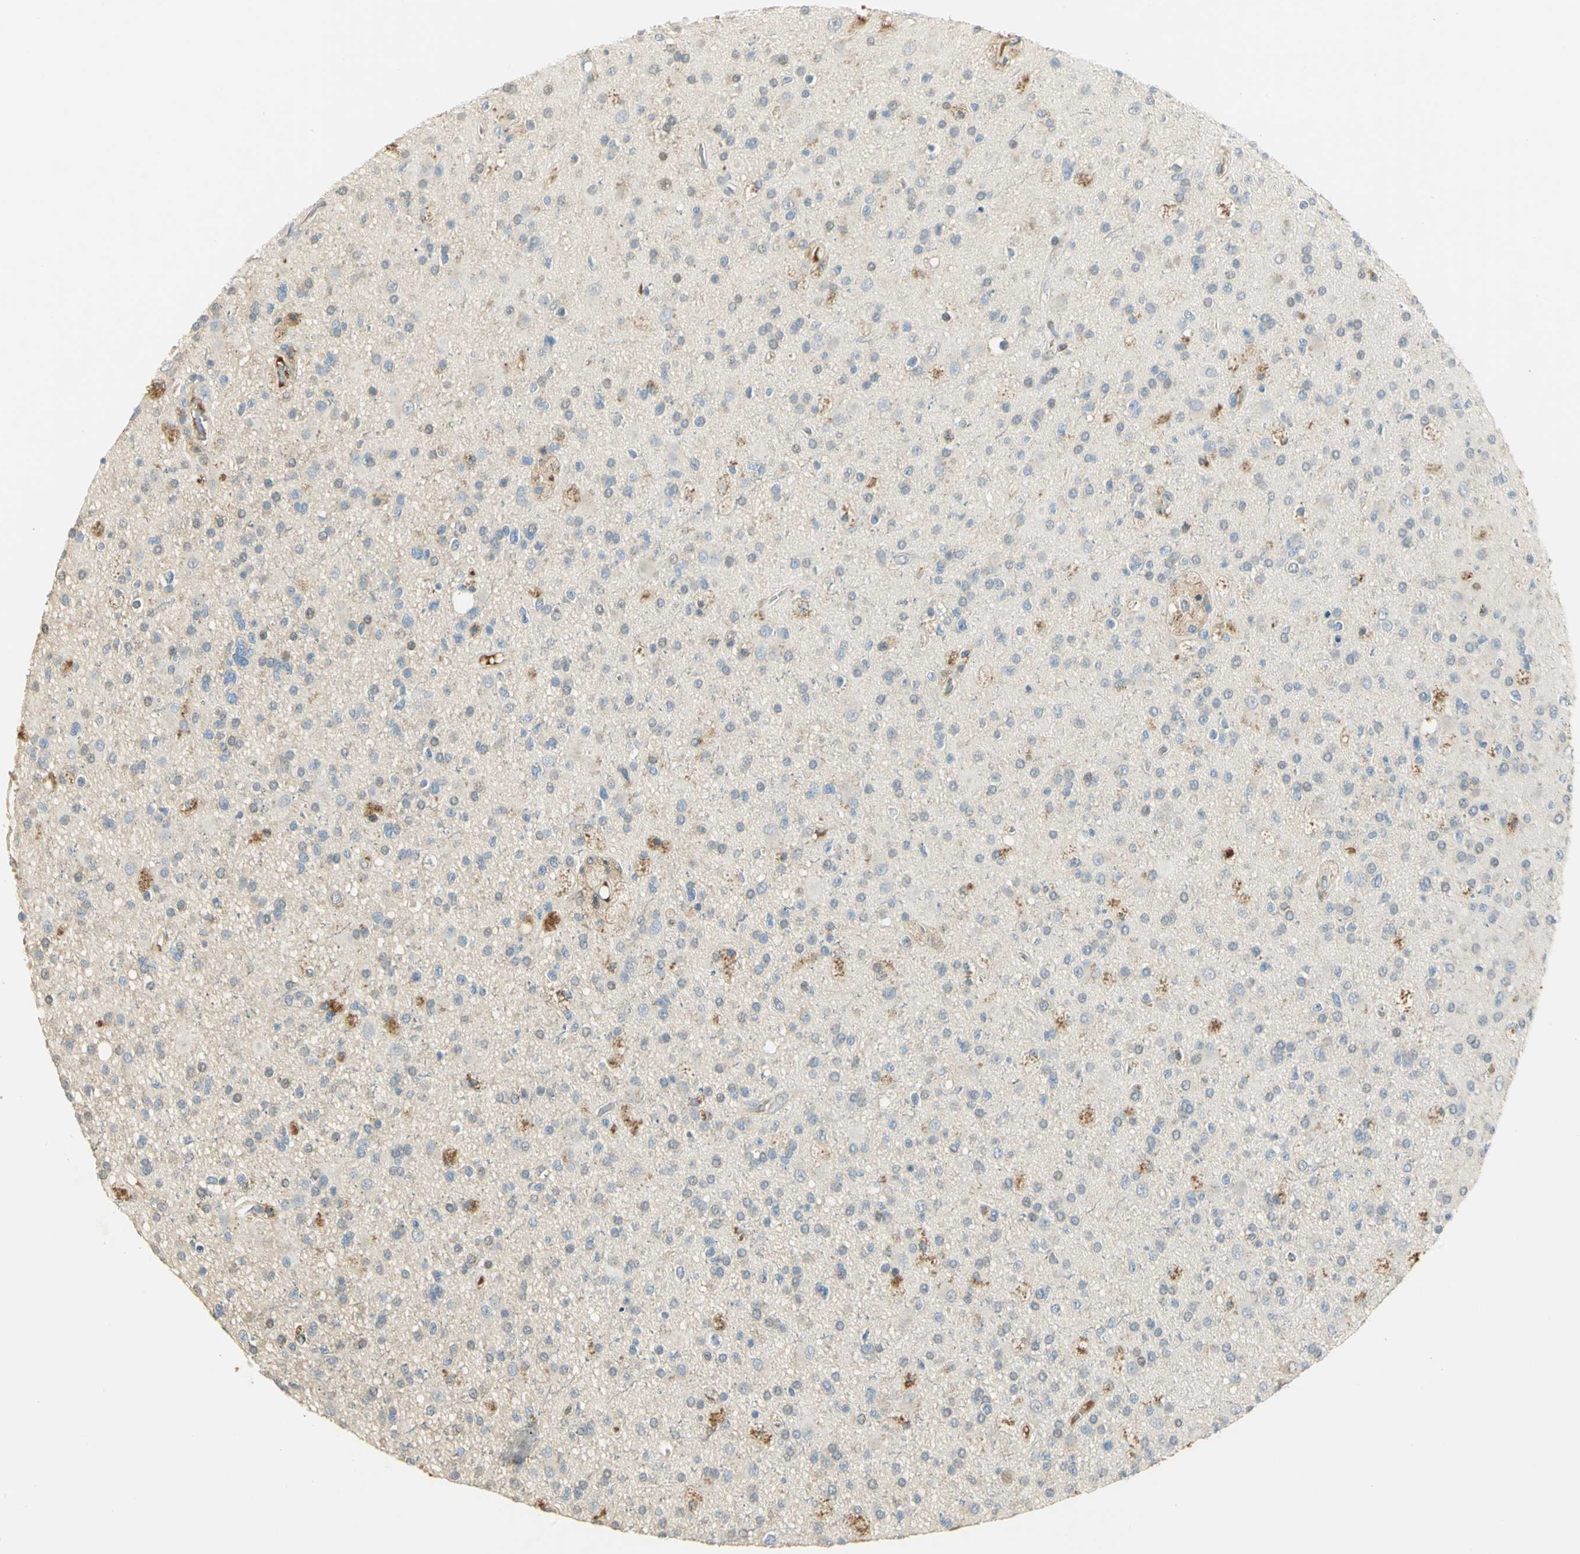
{"staining": {"intensity": "negative", "quantity": "none", "location": "none"}, "tissue": "glioma", "cell_type": "Tumor cells", "image_type": "cancer", "snomed": [{"axis": "morphology", "description": "Glioma, malignant, High grade"}, {"axis": "topography", "description": "Brain"}], "caption": "The histopathology image exhibits no significant expression in tumor cells of malignant high-grade glioma.", "gene": "PROC", "patient": {"sex": "male", "age": 33}}